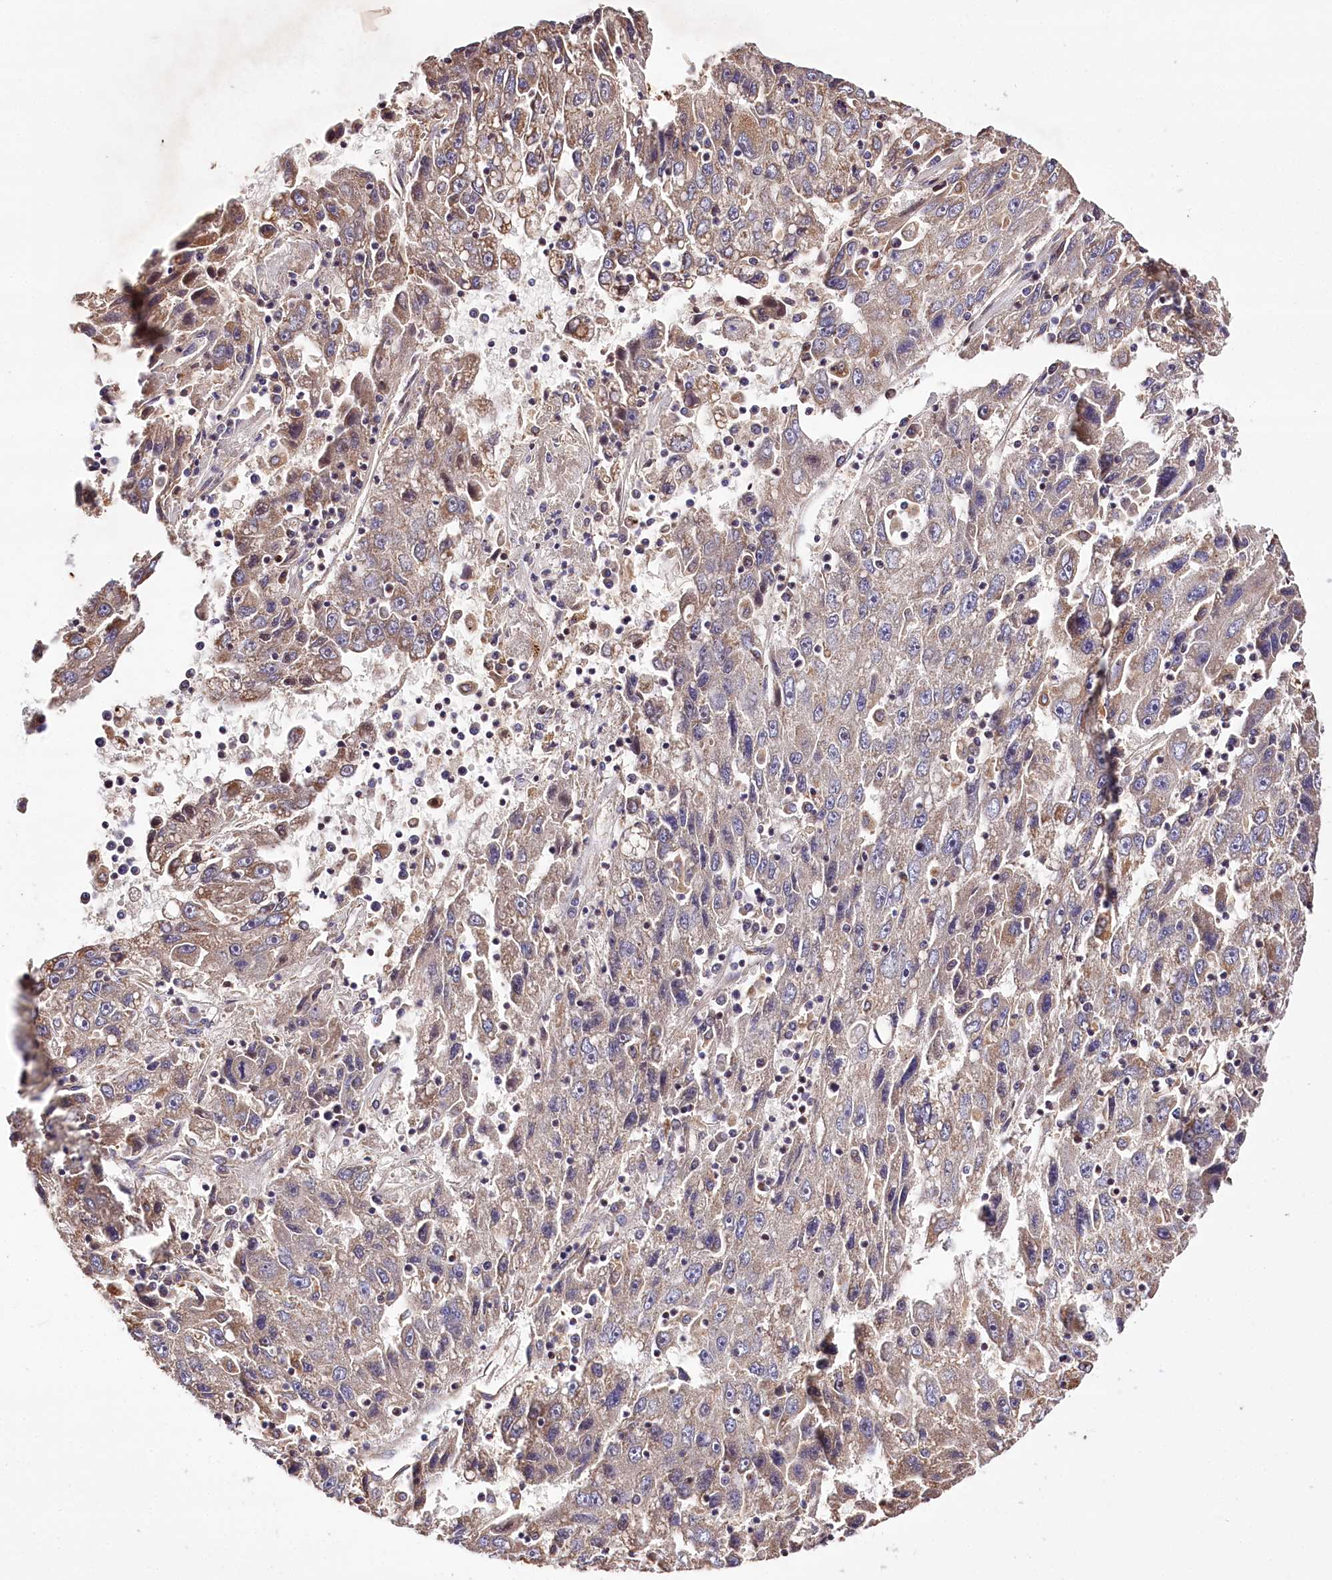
{"staining": {"intensity": "weak", "quantity": "<25%", "location": "cytoplasmic/membranous"}, "tissue": "liver cancer", "cell_type": "Tumor cells", "image_type": "cancer", "snomed": [{"axis": "morphology", "description": "Carcinoma, Hepatocellular, NOS"}, {"axis": "topography", "description": "Liver"}], "caption": "Liver cancer (hepatocellular carcinoma) was stained to show a protein in brown. There is no significant staining in tumor cells.", "gene": "WWC1", "patient": {"sex": "male", "age": 49}}